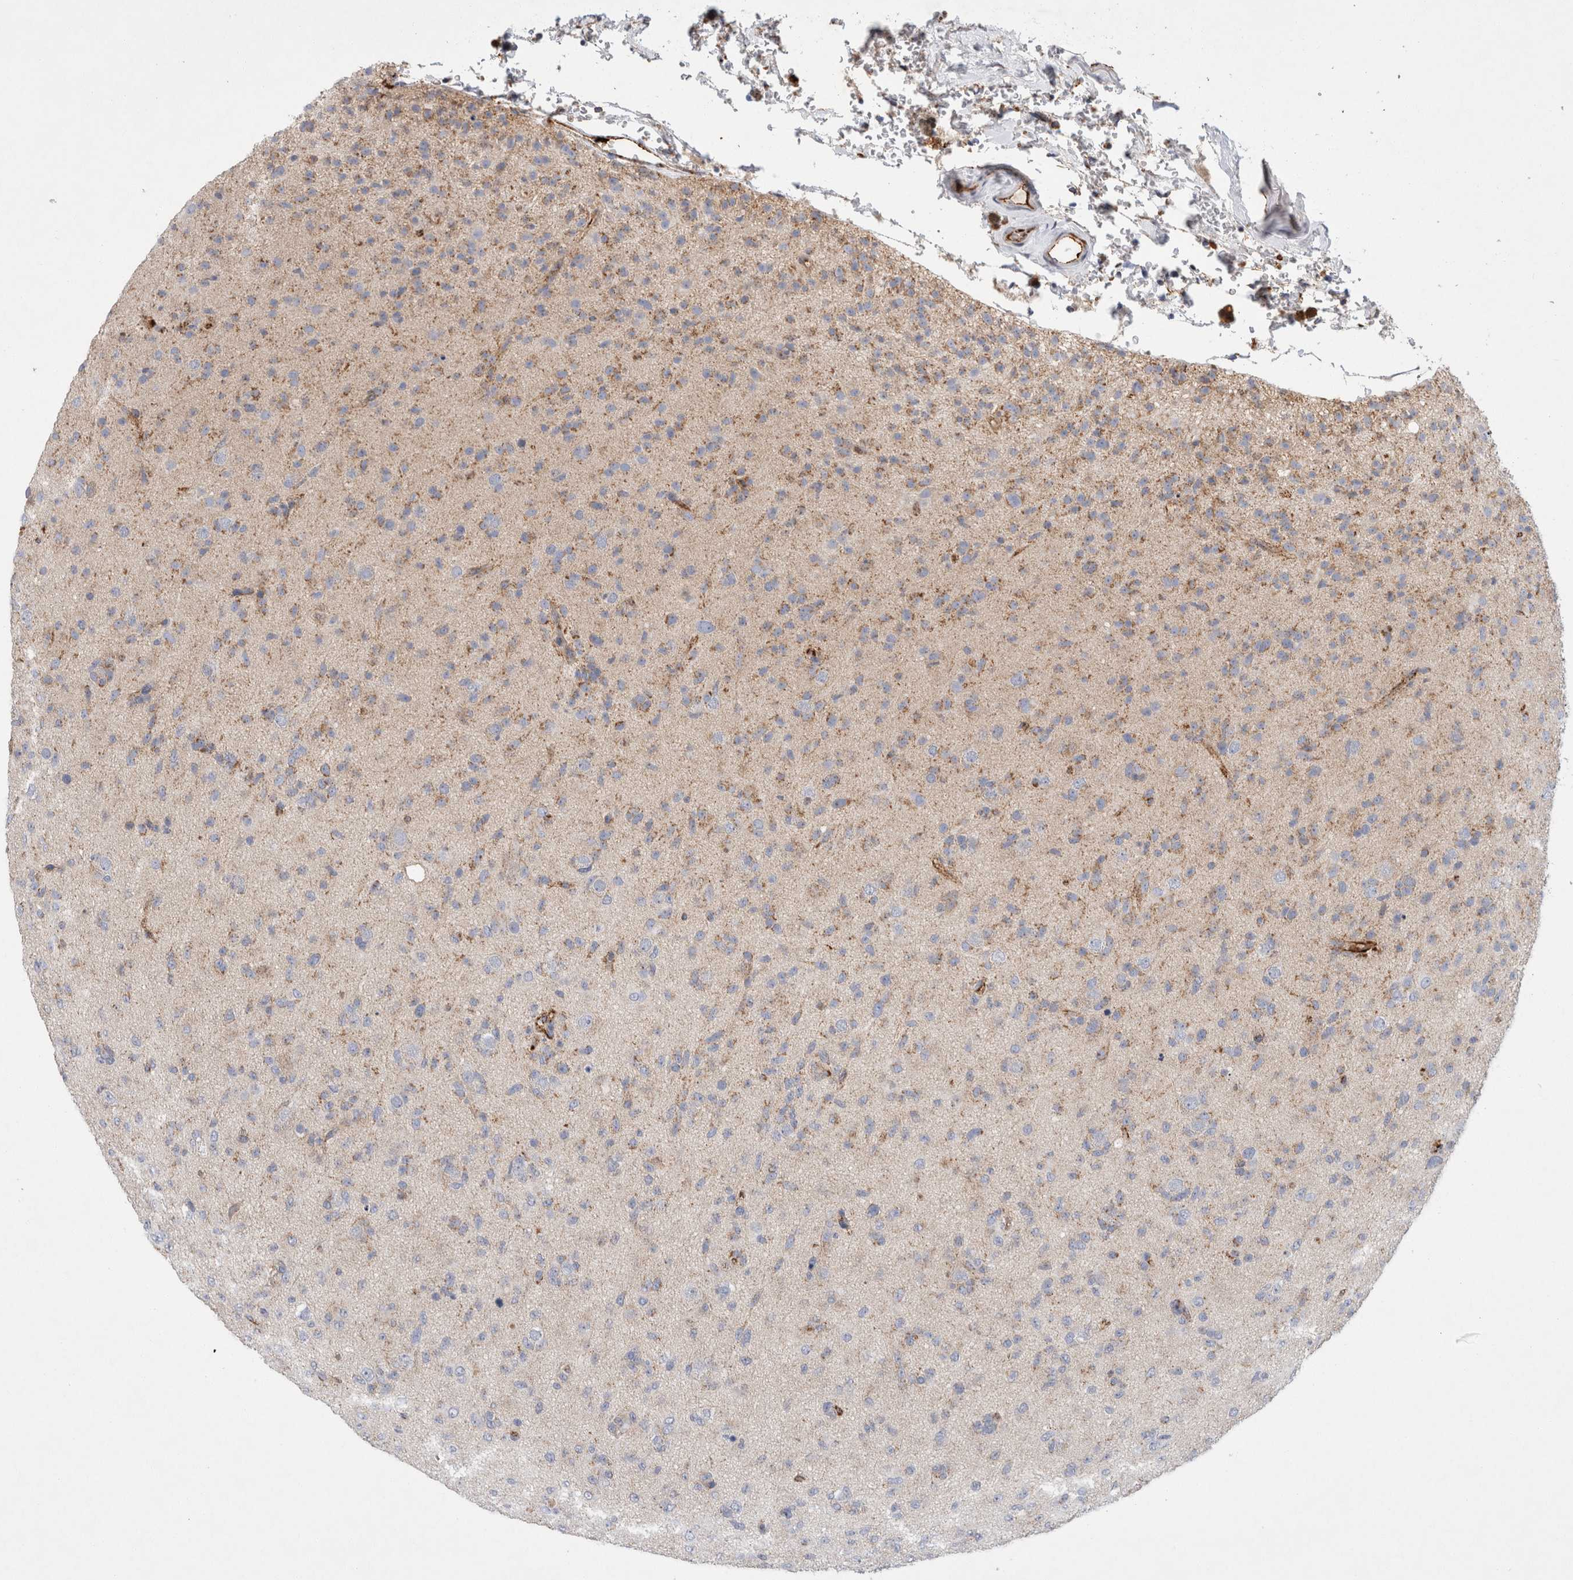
{"staining": {"intensity": "moderate", "quantity": "<25%", "location": "cytoplasmic/membranous"}, "tissue": "glioma", "cell_type": "Tumor cells", "image_type": "cancer", "snomed": [{"axis": "morphology", "description": "Glioma, malignant, Low grade"}, {"axis": "topography", "description": "Brain"}], "caption": "Protein staining by immunohistochemistry demonstrates moderate cytoplasmic/membranous staining in about <25% of tumor cells in glioma. (DAB = brown stain, brightfield microscopy at high magnification).", "gene": "IARS2", "patient": {"sex": "male", "age": 65}}